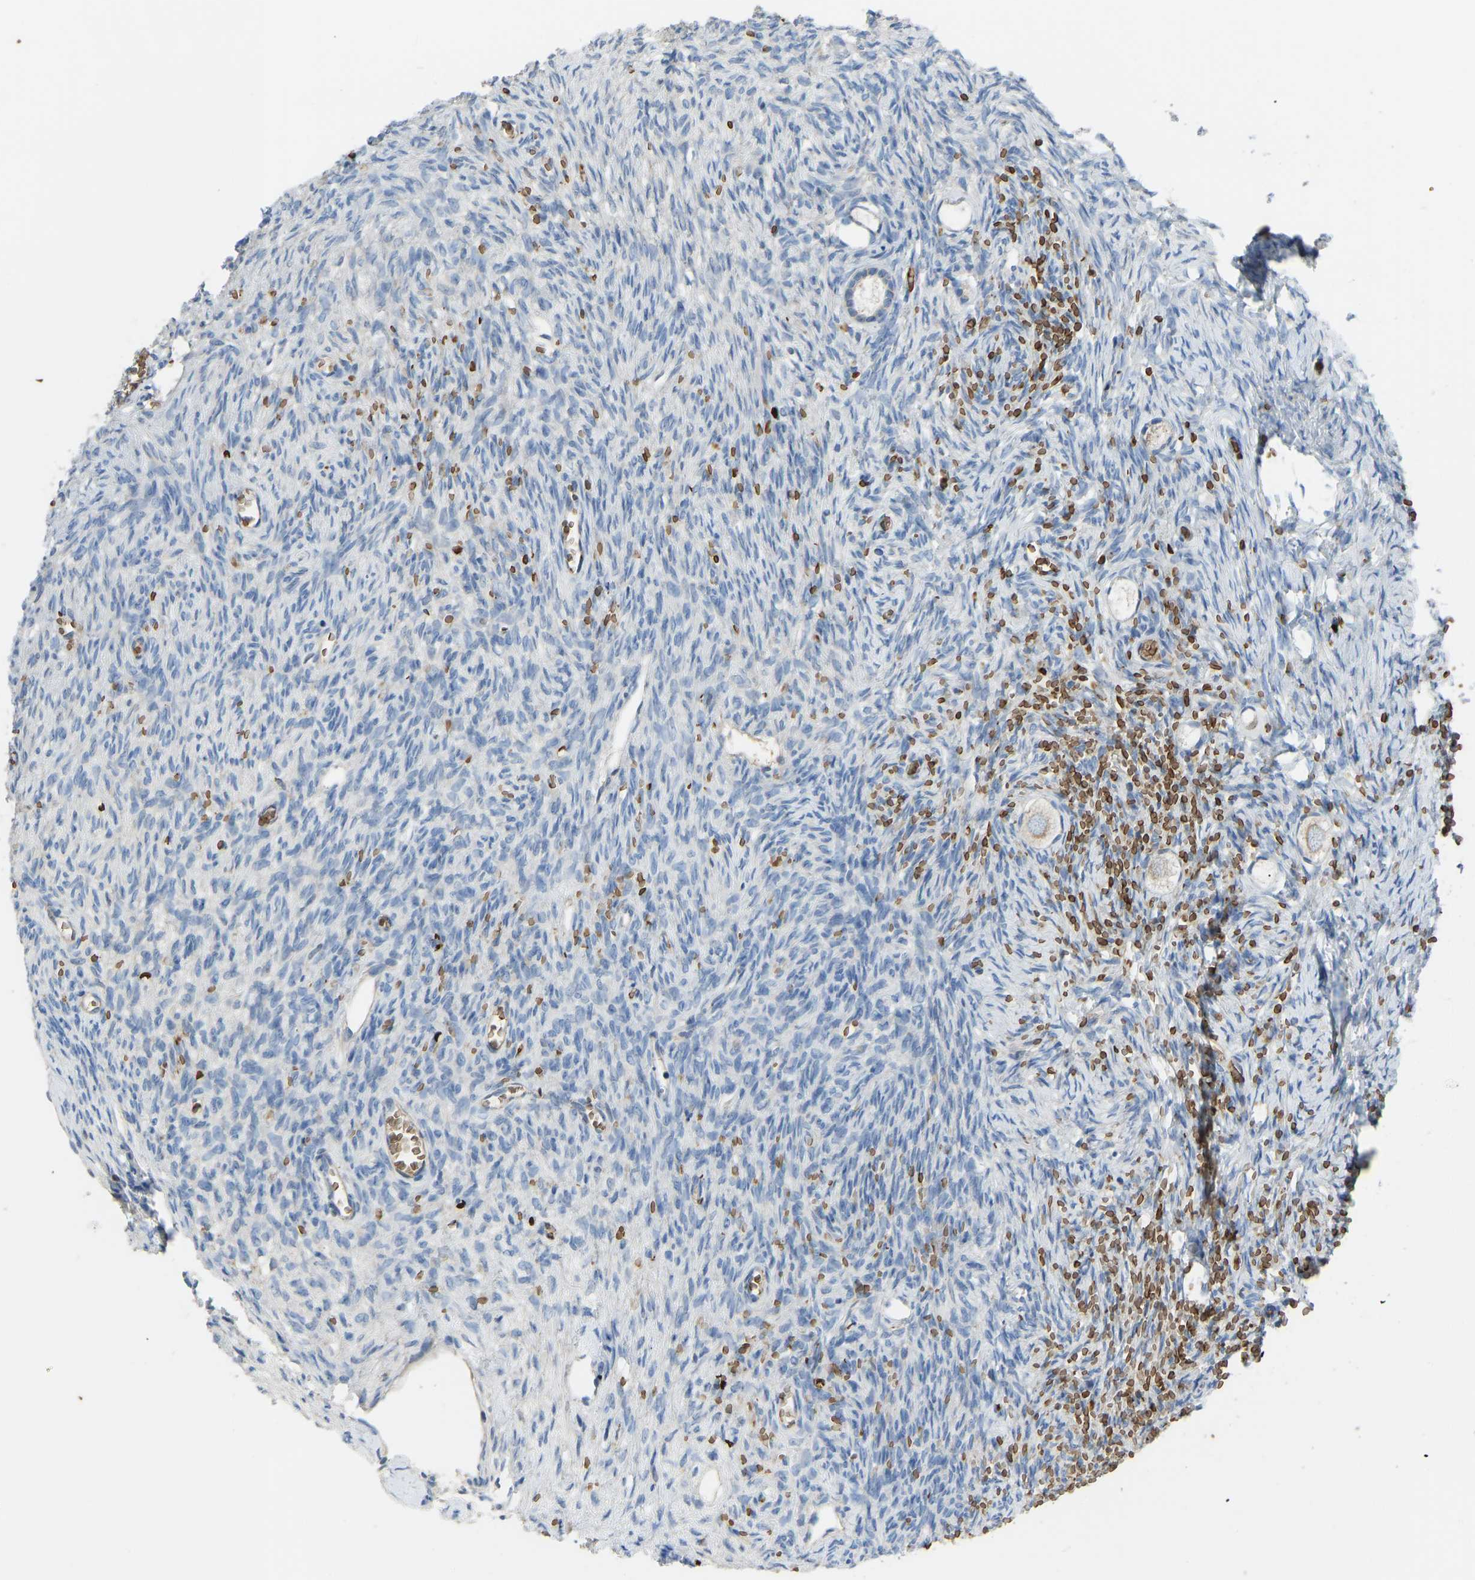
{"staining": {"intensity": "weak", "quantity": "25%-75%", "location": "cytoplasmic/membranous"}, "tissue": "ovary", "cell_type": "Follicle cells", "image_type": "normal", "snomed": [{"axis": "morphology", "description": "Normal tissue, NOS"}, {"axis": "topography", "description": "Ovary"}], "caption": "Protein analysis of unremarkable ovary reveals weak cytoplasmic/membranous positivity in about 25%-75% of follicle cells. The staining was performed using DAB (3,3'-diaminobenzidine), with brown indicating positive protein expression. Nuclei are stained blue with hematoxylin.", "gene": "PIGS", "patient": {"sex": "female", "age": 27}}